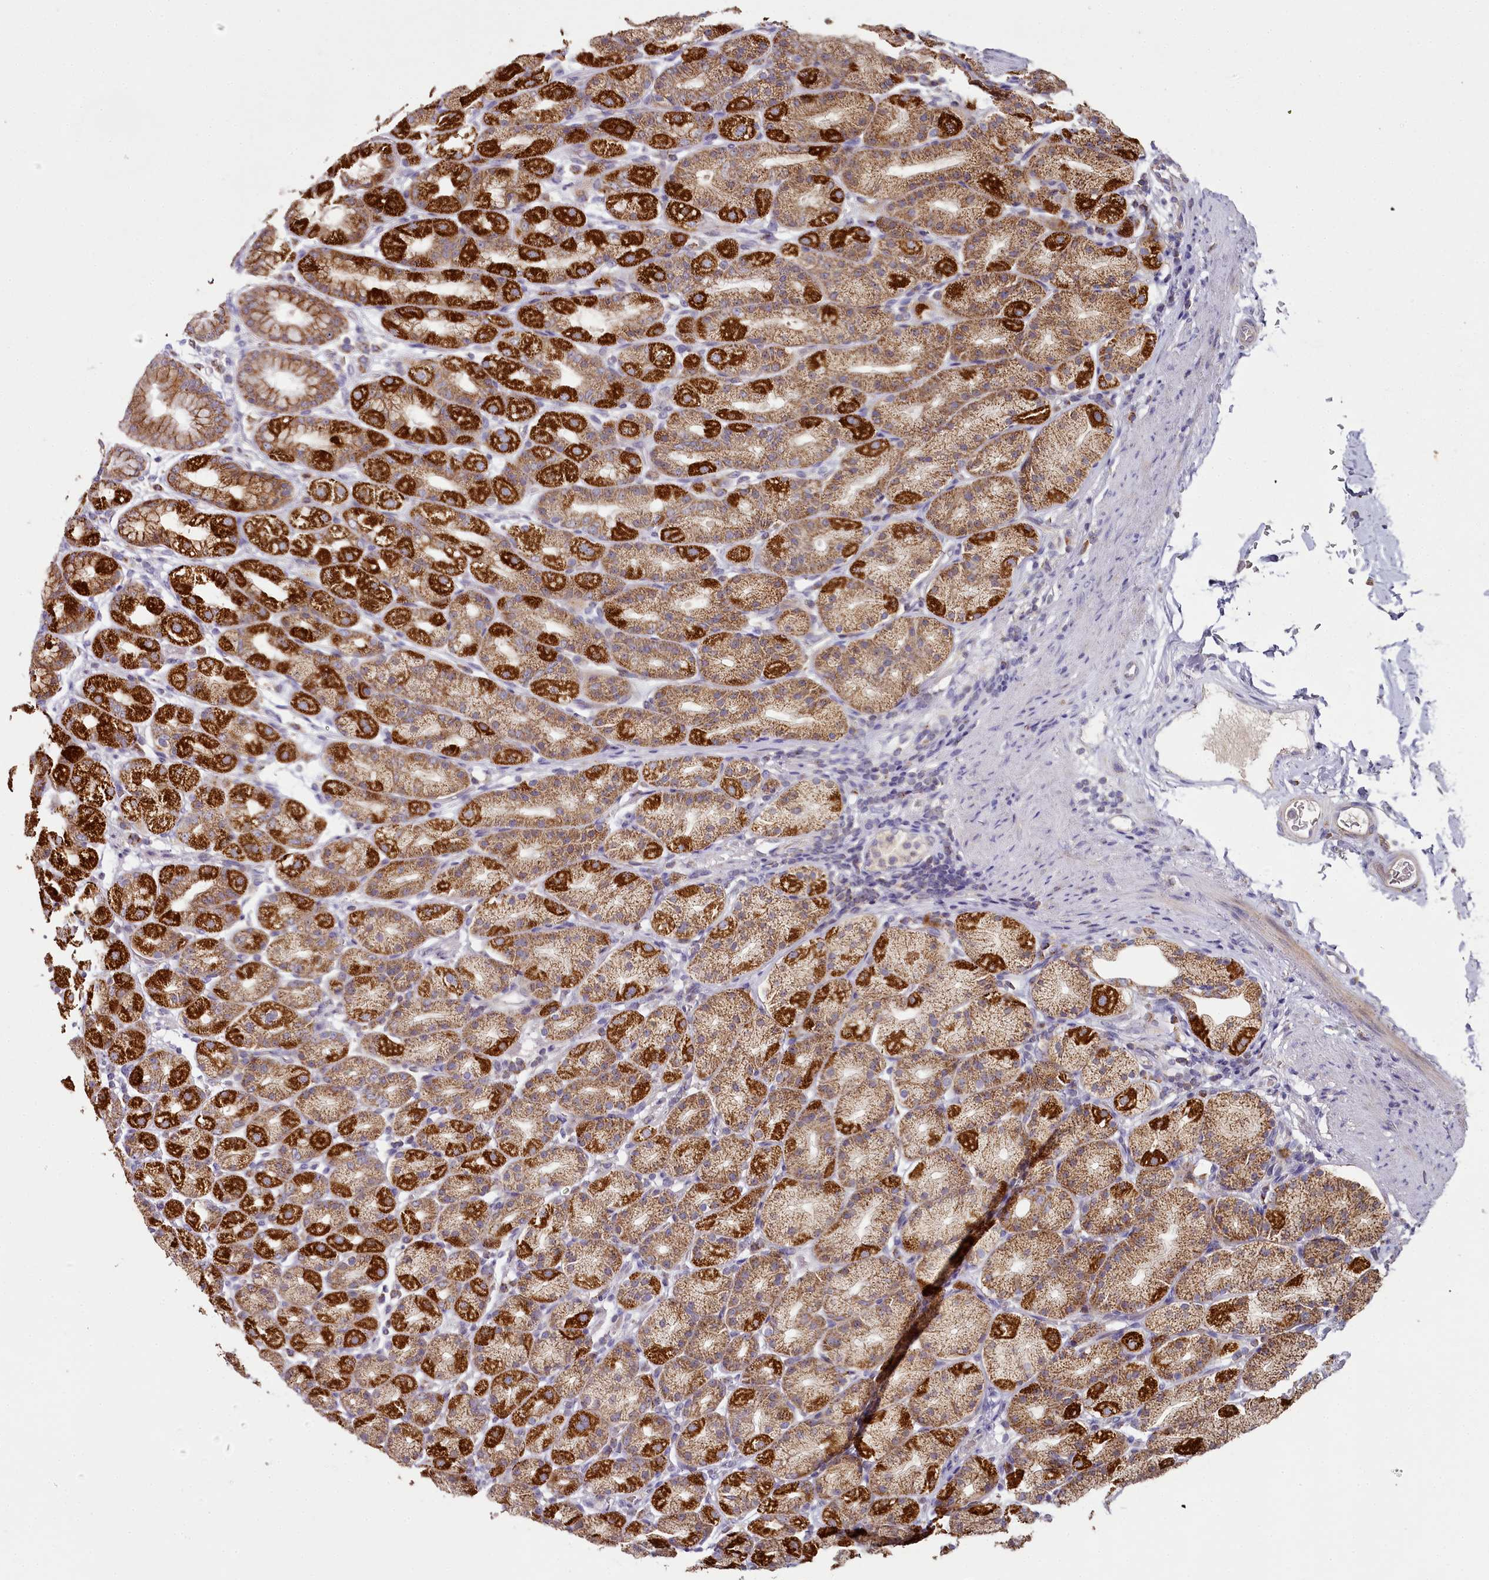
{"staining": {"intensity": "strong", "quantity": ">75%", "location": "cytoplasmic/membranous"}, "tissue": "stomach", "cell_type": "Glandular cells", "image_type": "normal", "snomed": [{"axis": "morphology", "description": "Normal tissue, NOS"}, {"axis": "topography", "description": "Stomach, upper"}], "caption": "An image of human stomach stained for a protein exhibits strong cytoplasmic/membranous brown staining in glandular cells. The staining was performed using DAB (3,3'-diaminobenzidine), with brown indicating positive protein expression. Nuclei are stained blue with hematoxylin.", "gene": "ACSS1", "patient": {"sex": "male", "age": 68}}